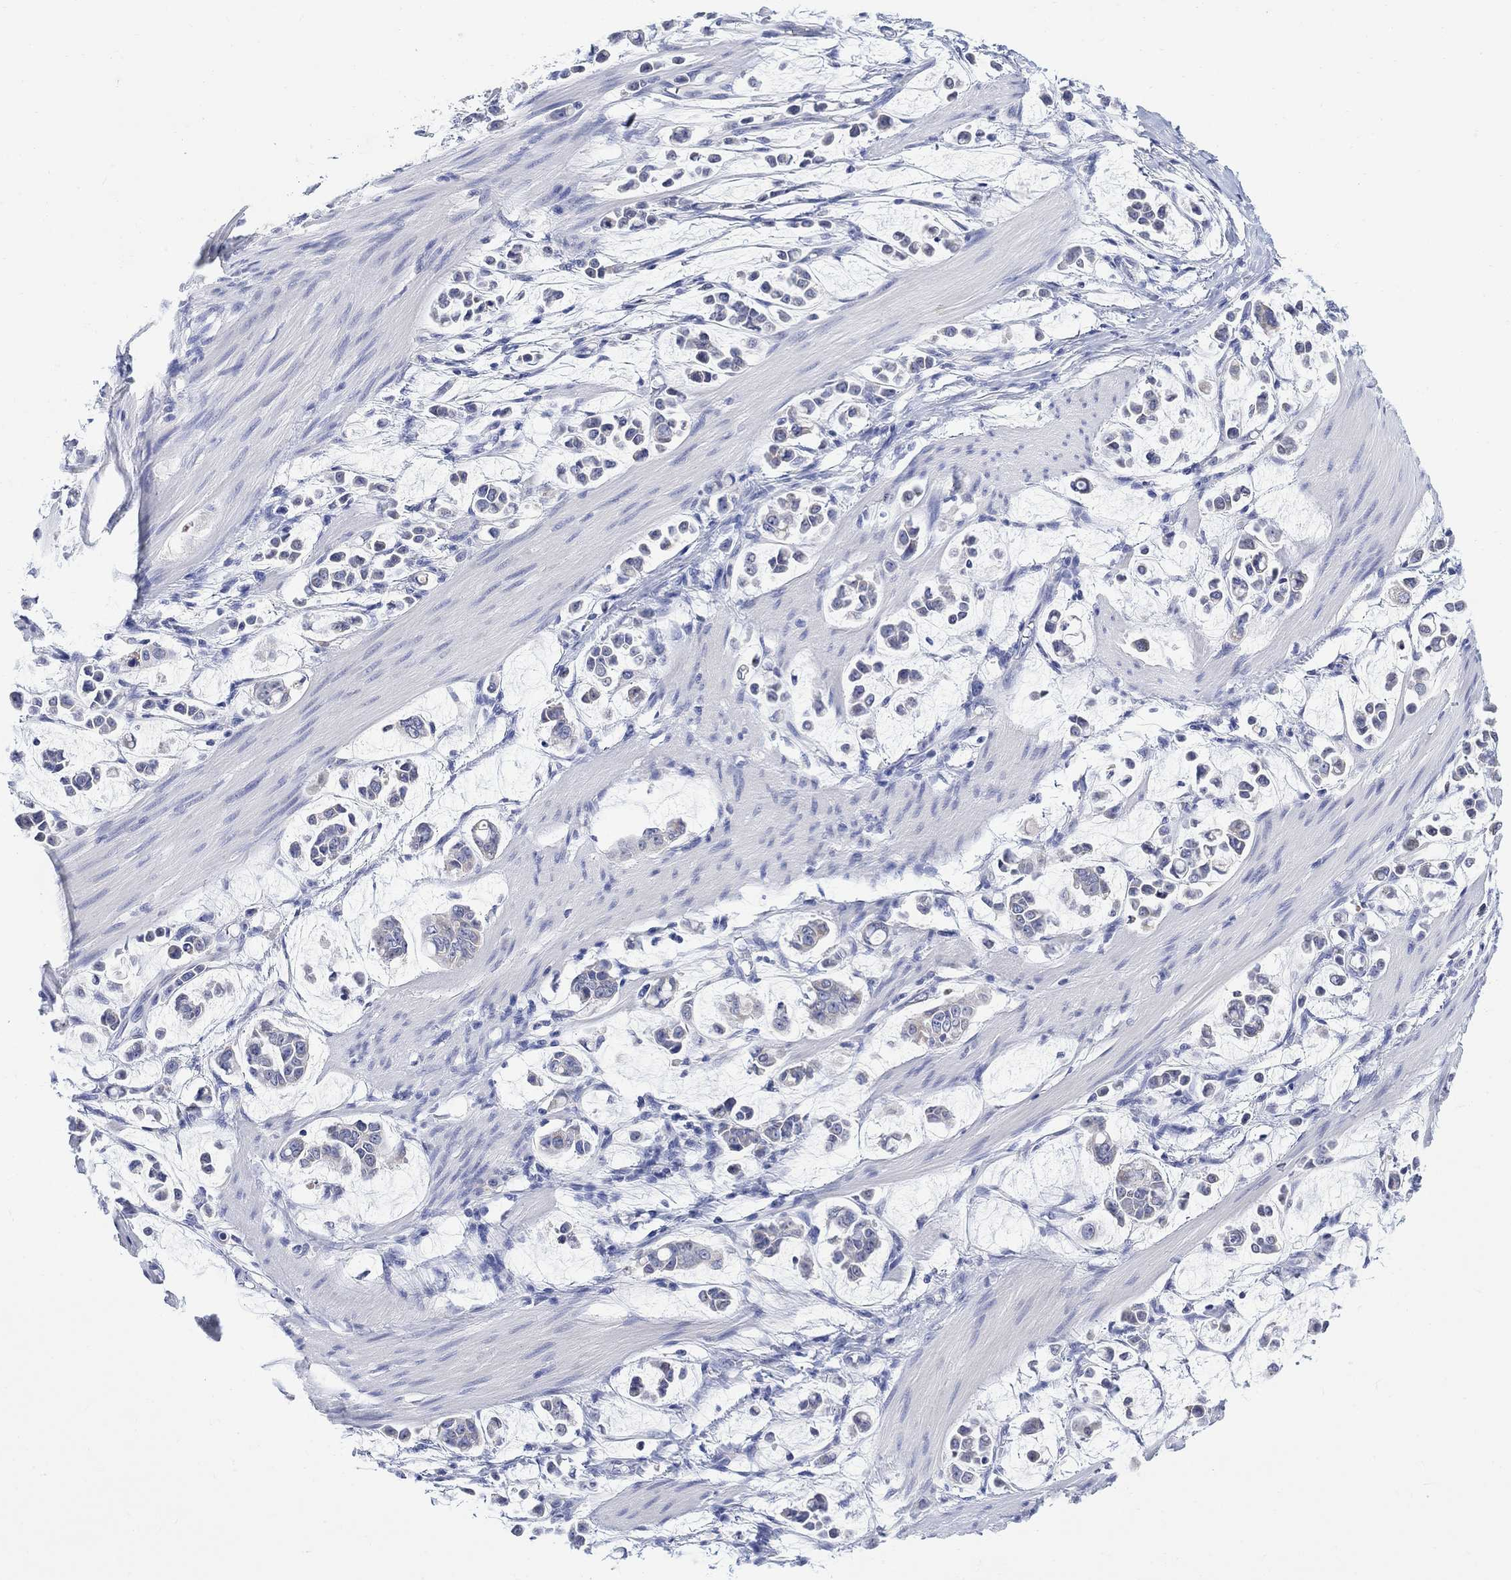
{"staining": {"intensity": "negative", "quantity": "none", "location": "none"}, "tissue": "stomach cancer", "cell_type": "Tumor cells", "image_type": "cancer", "snomed": [{"axis": "morphology", "description": "Adenocarcinoma, NOS"}, {"axis": "topography", "description": "Stomach"}], "caption": "A micrograph of human stomach cancer is negative for staining in tumor cells.", "gene": "FBP2", "patient": {"sex": "male", "age": 82}}